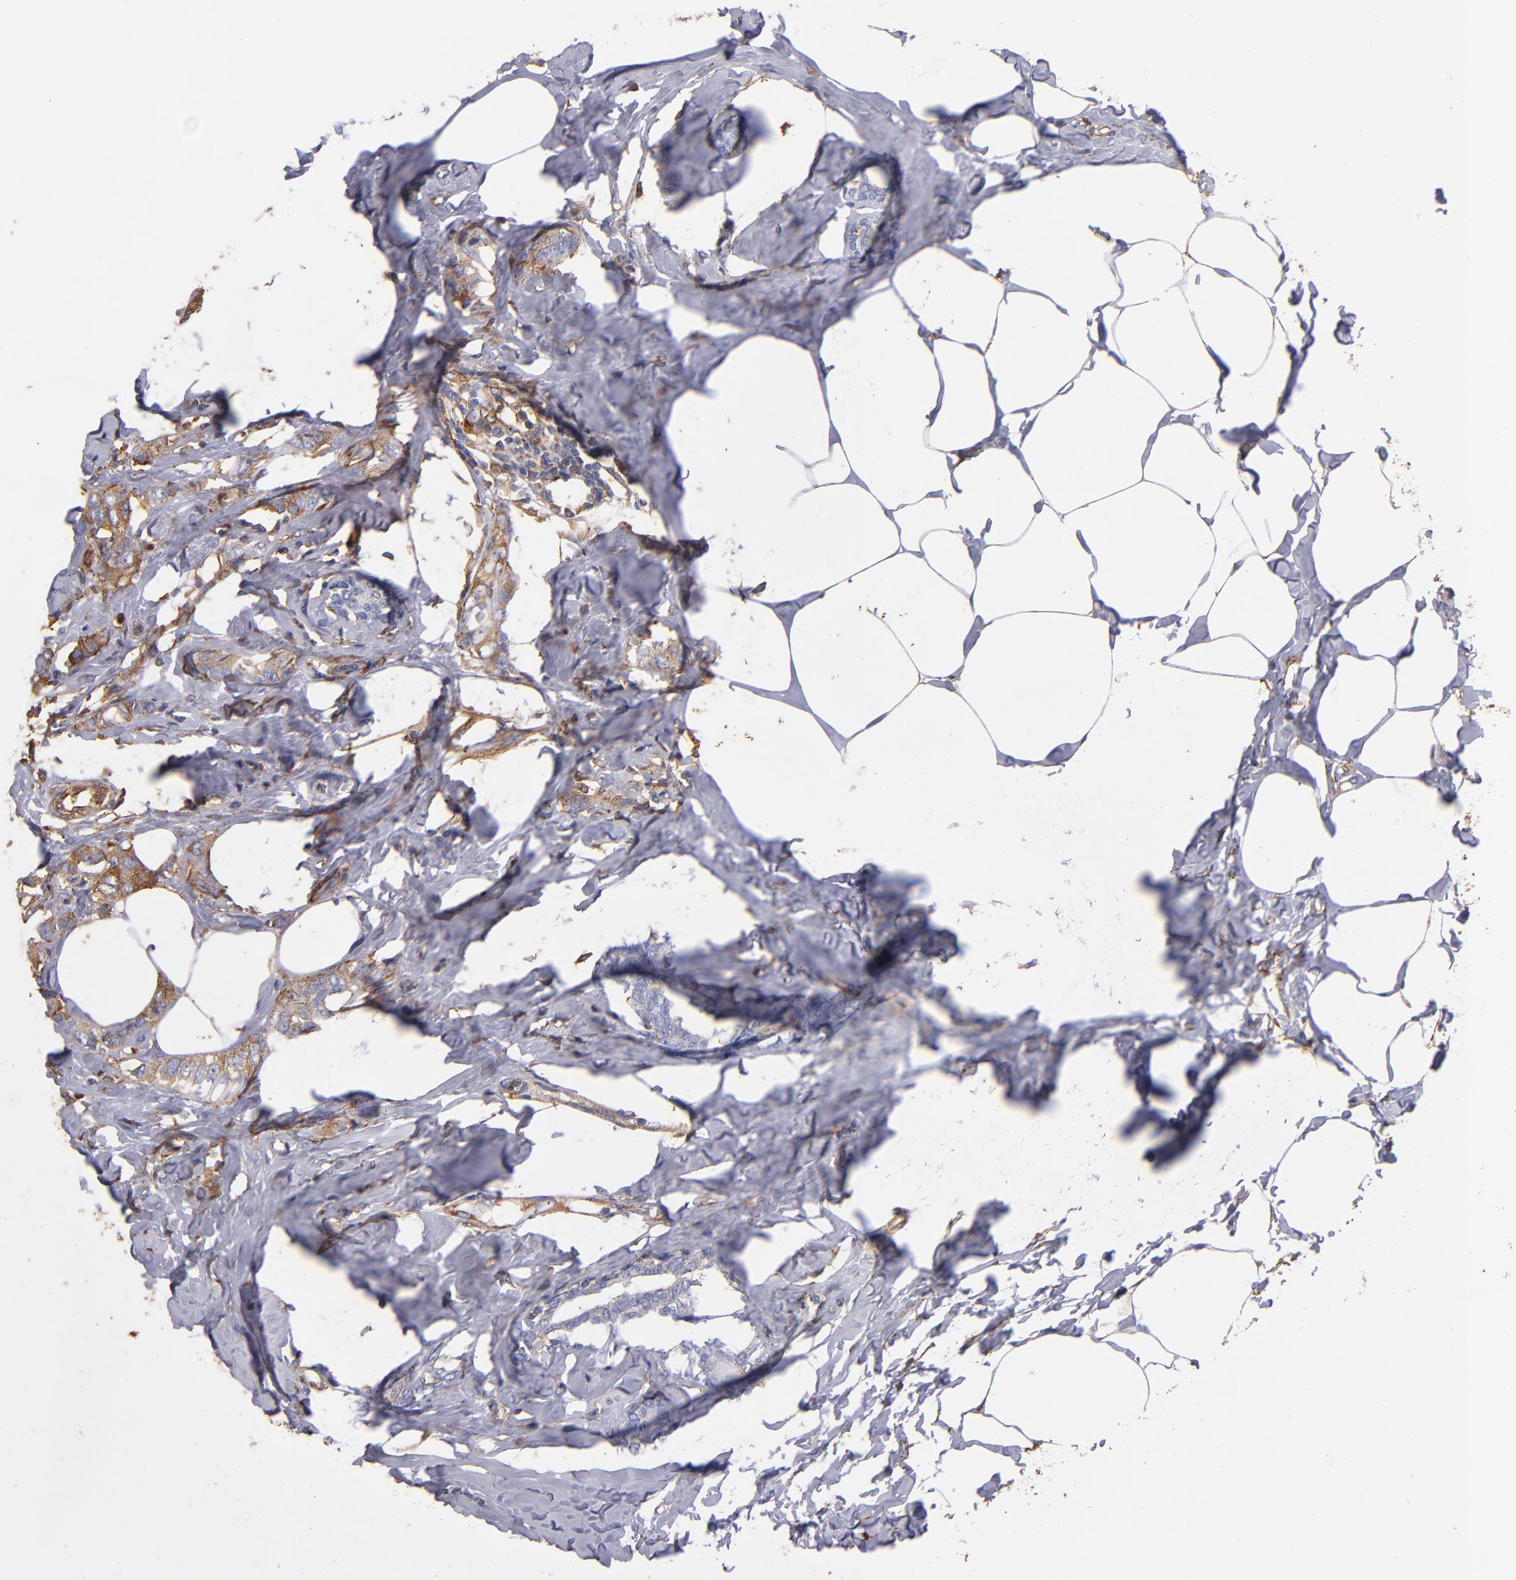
{"staining": {"intensity": "moderate", "quantity": "25%-75%", "location": "cytoplasmic/membranous"}, "tissue": "breast cancer", "cell_type": "Tumor cells", "image_type": "cancer", "snomed": [{"axis": "morphology", "description": "Normal tissue, NOS"}, {"axis": "morphology", "description": "Duct carcinoma"}, {"axis": "topography", "description": "Breast"}], "caption": "Moderate cytoplasmic/membranous protein staining is appreciated in about 25%-75% of tumor cells in invasive ductal carcinoma (breast).", "gene": "MVP", "patient": {"sex": "female", "age": 50}}